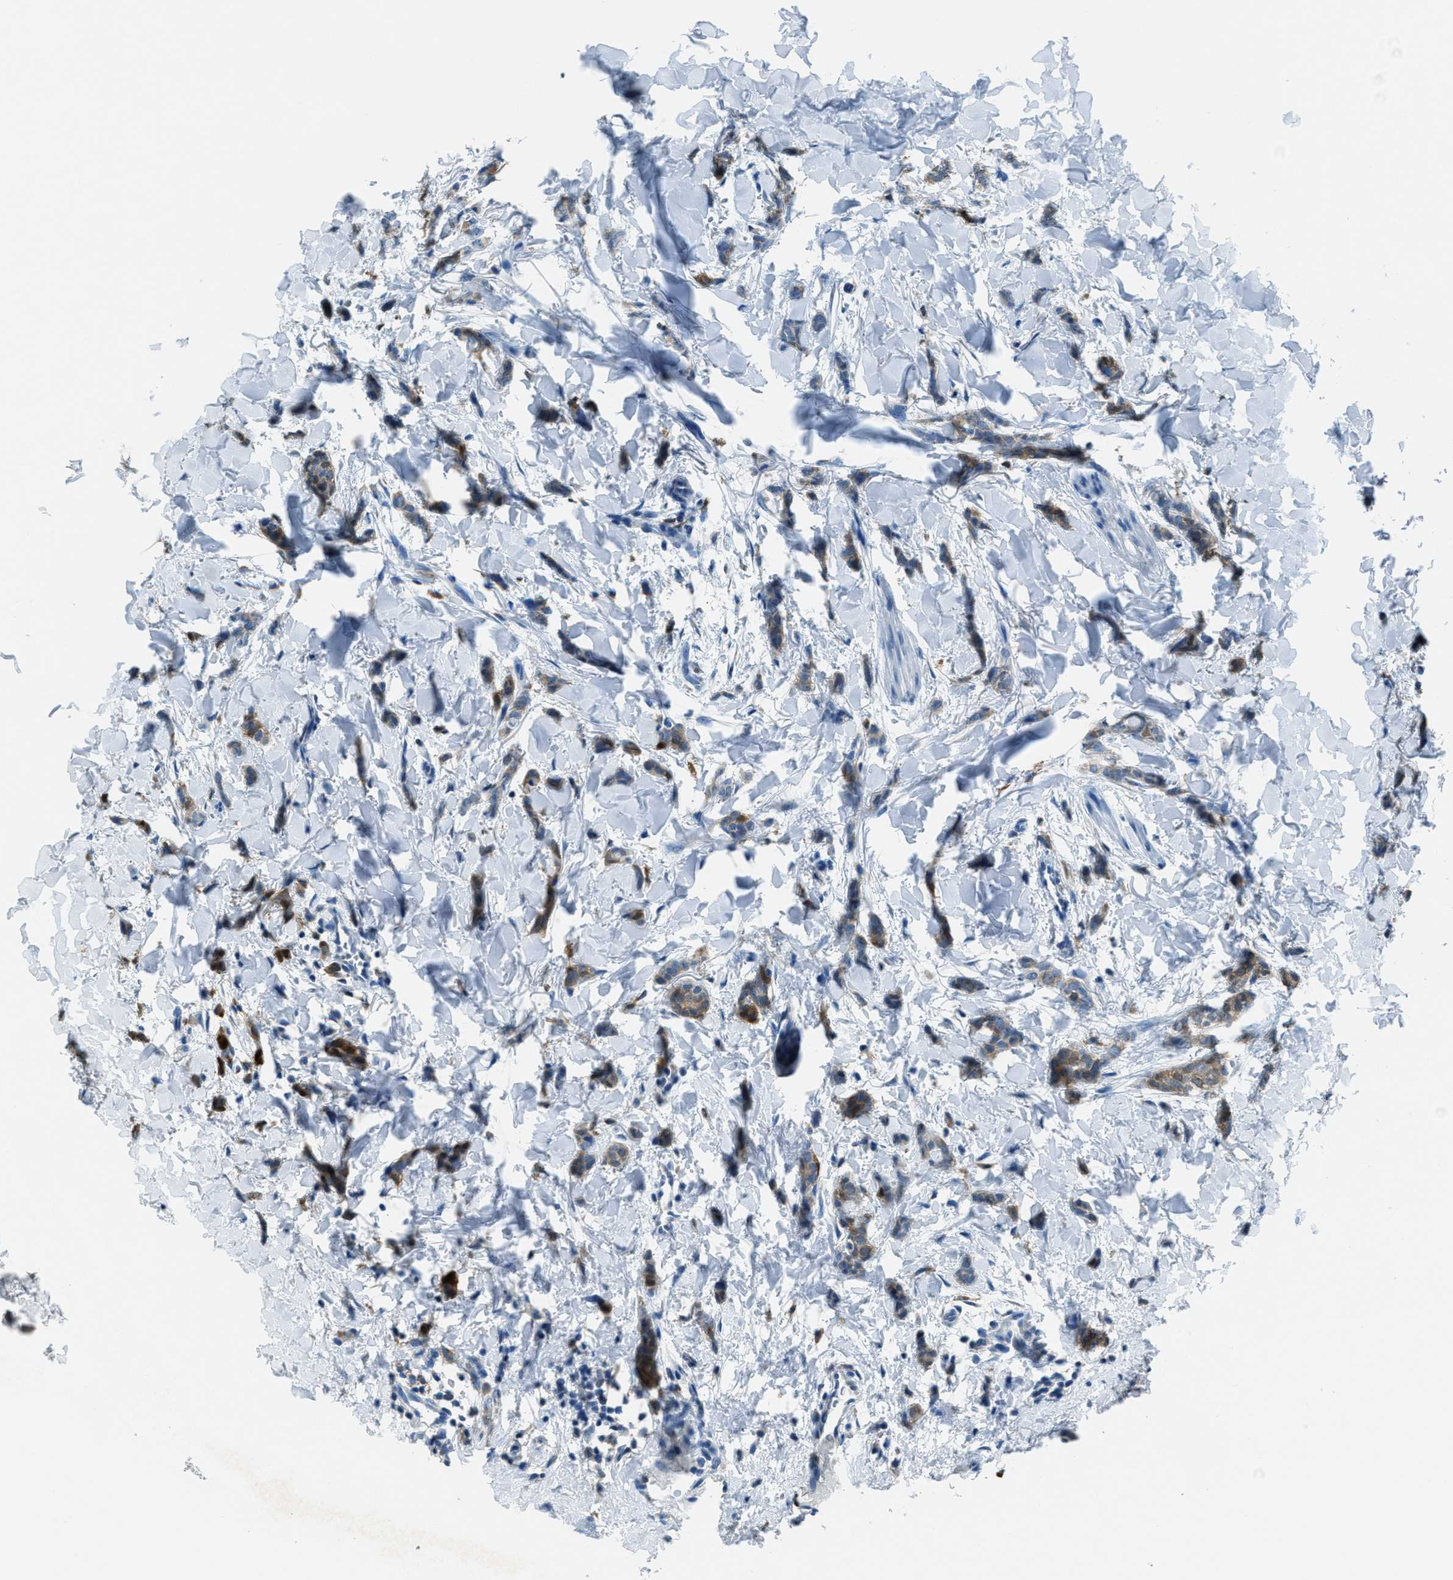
{"staining": {"intensity": "moderate", "quantity": ">75%", "location": "cytoplasmic/membranous"}, "tissue": "breast cancer", "cell_type": "Tumor cells", "image_type": "cancer", "snomed": [{"axis": "morphology", "description": "Lobular carcinoma"}, {"axis": "topography", "description": "Skin"}, {"axis": "topography", "description": "Breast"}], "caption": "Immunohistochemical staining of human breast cancer (lobular carcinoma) reveals medium levels of moderate cytoplasmic/membranous staining in about >75% of tumor cells.", "gene": "MATCAP2", "patient": {"sex": "female", "age": 46}}